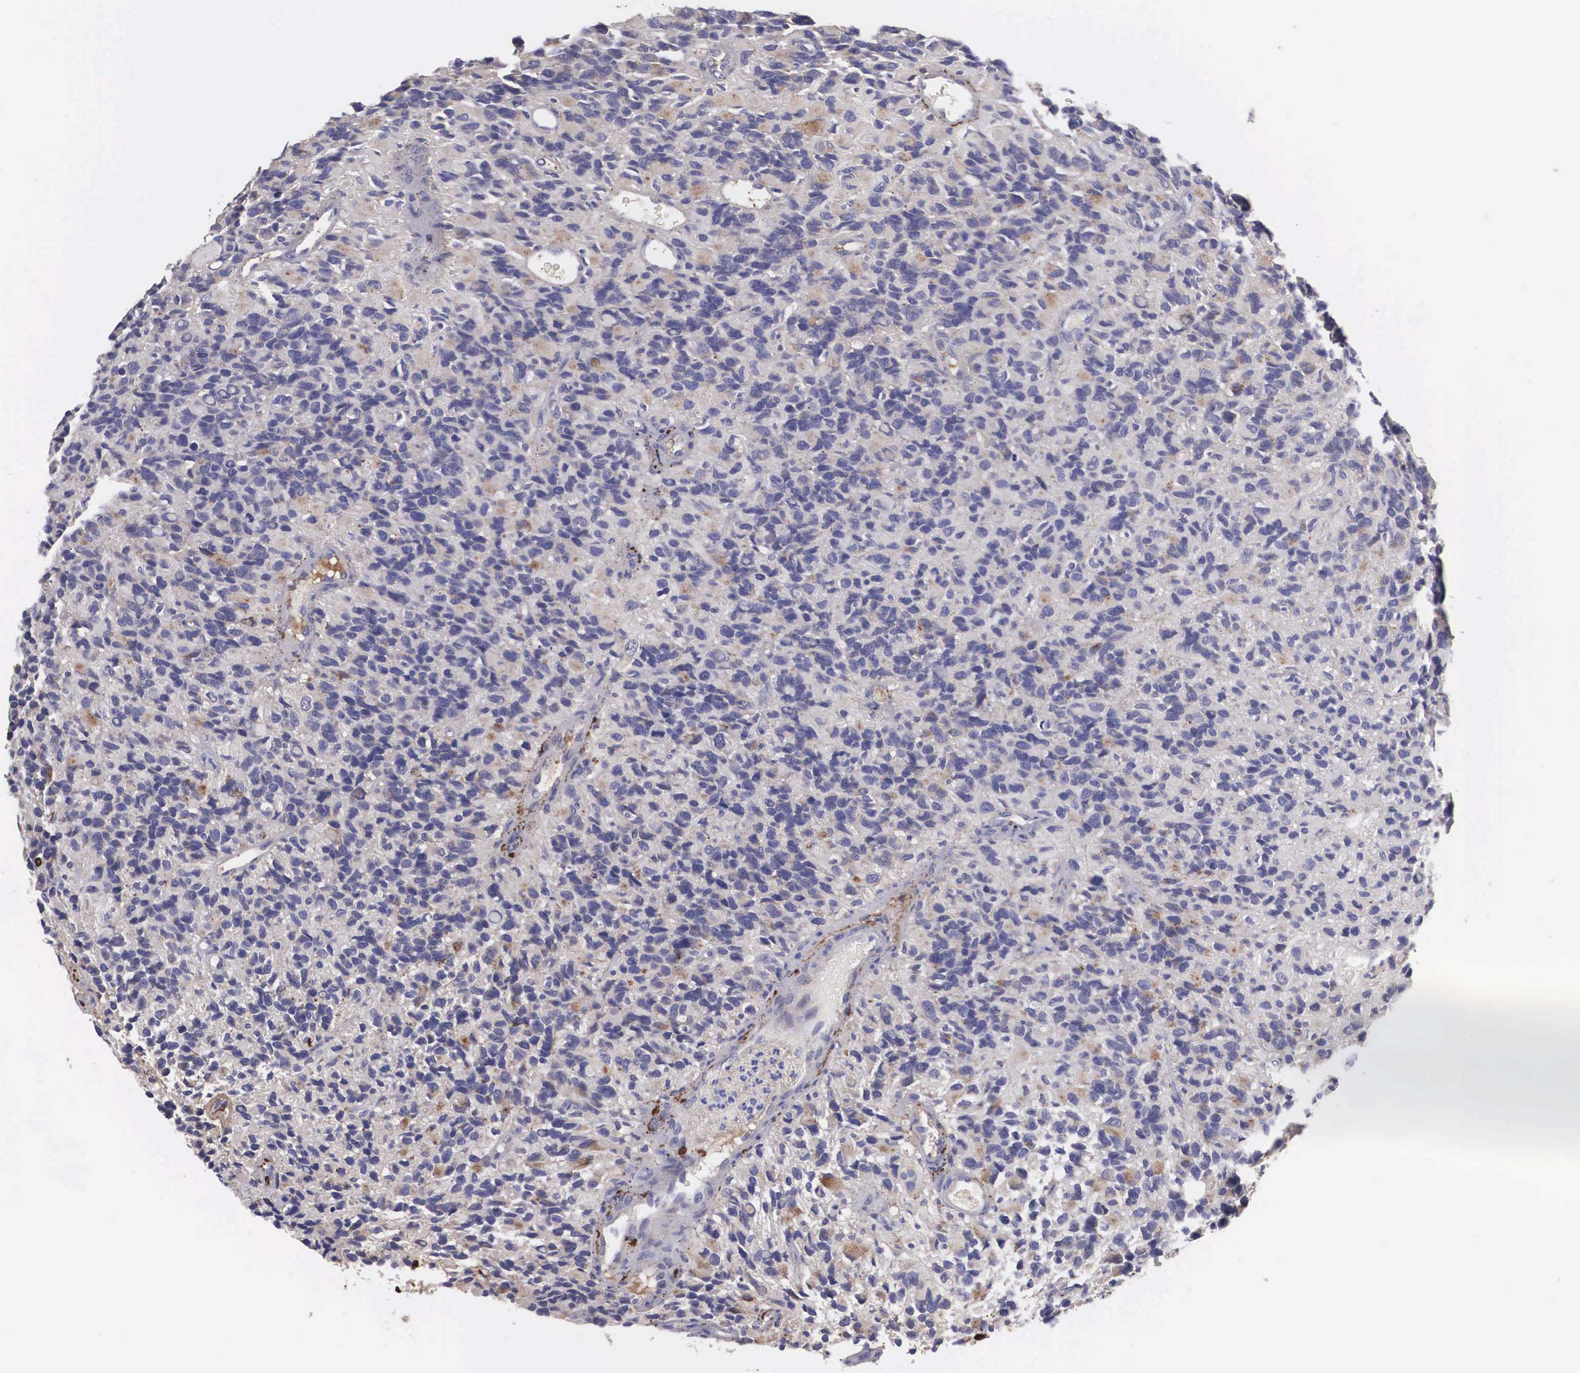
{"staining": {"intensity": "weak", "quantity": "<25%", "location": "cytoplasmic/membranous,nuclear"}, "tissue": "glioma", "cell_type": "Tumor cells", "image_type": "cancer", "snomed": [{"axis": "morphology", "description": "Glioma, malignant, High grade"}, {"axis": "topography", "description": "Brain"}], "caption": "DAB immunohistochemical staining of human malignant high-grade glioma reveals no significant positivity in tumor cells. (DAB (3,3'-diaminobenzidine) immunohistochemistry visualized using brightfield microscopy, high magnification).", "gene": "CLU", "patient": {"sex": "male", "age": 77}}